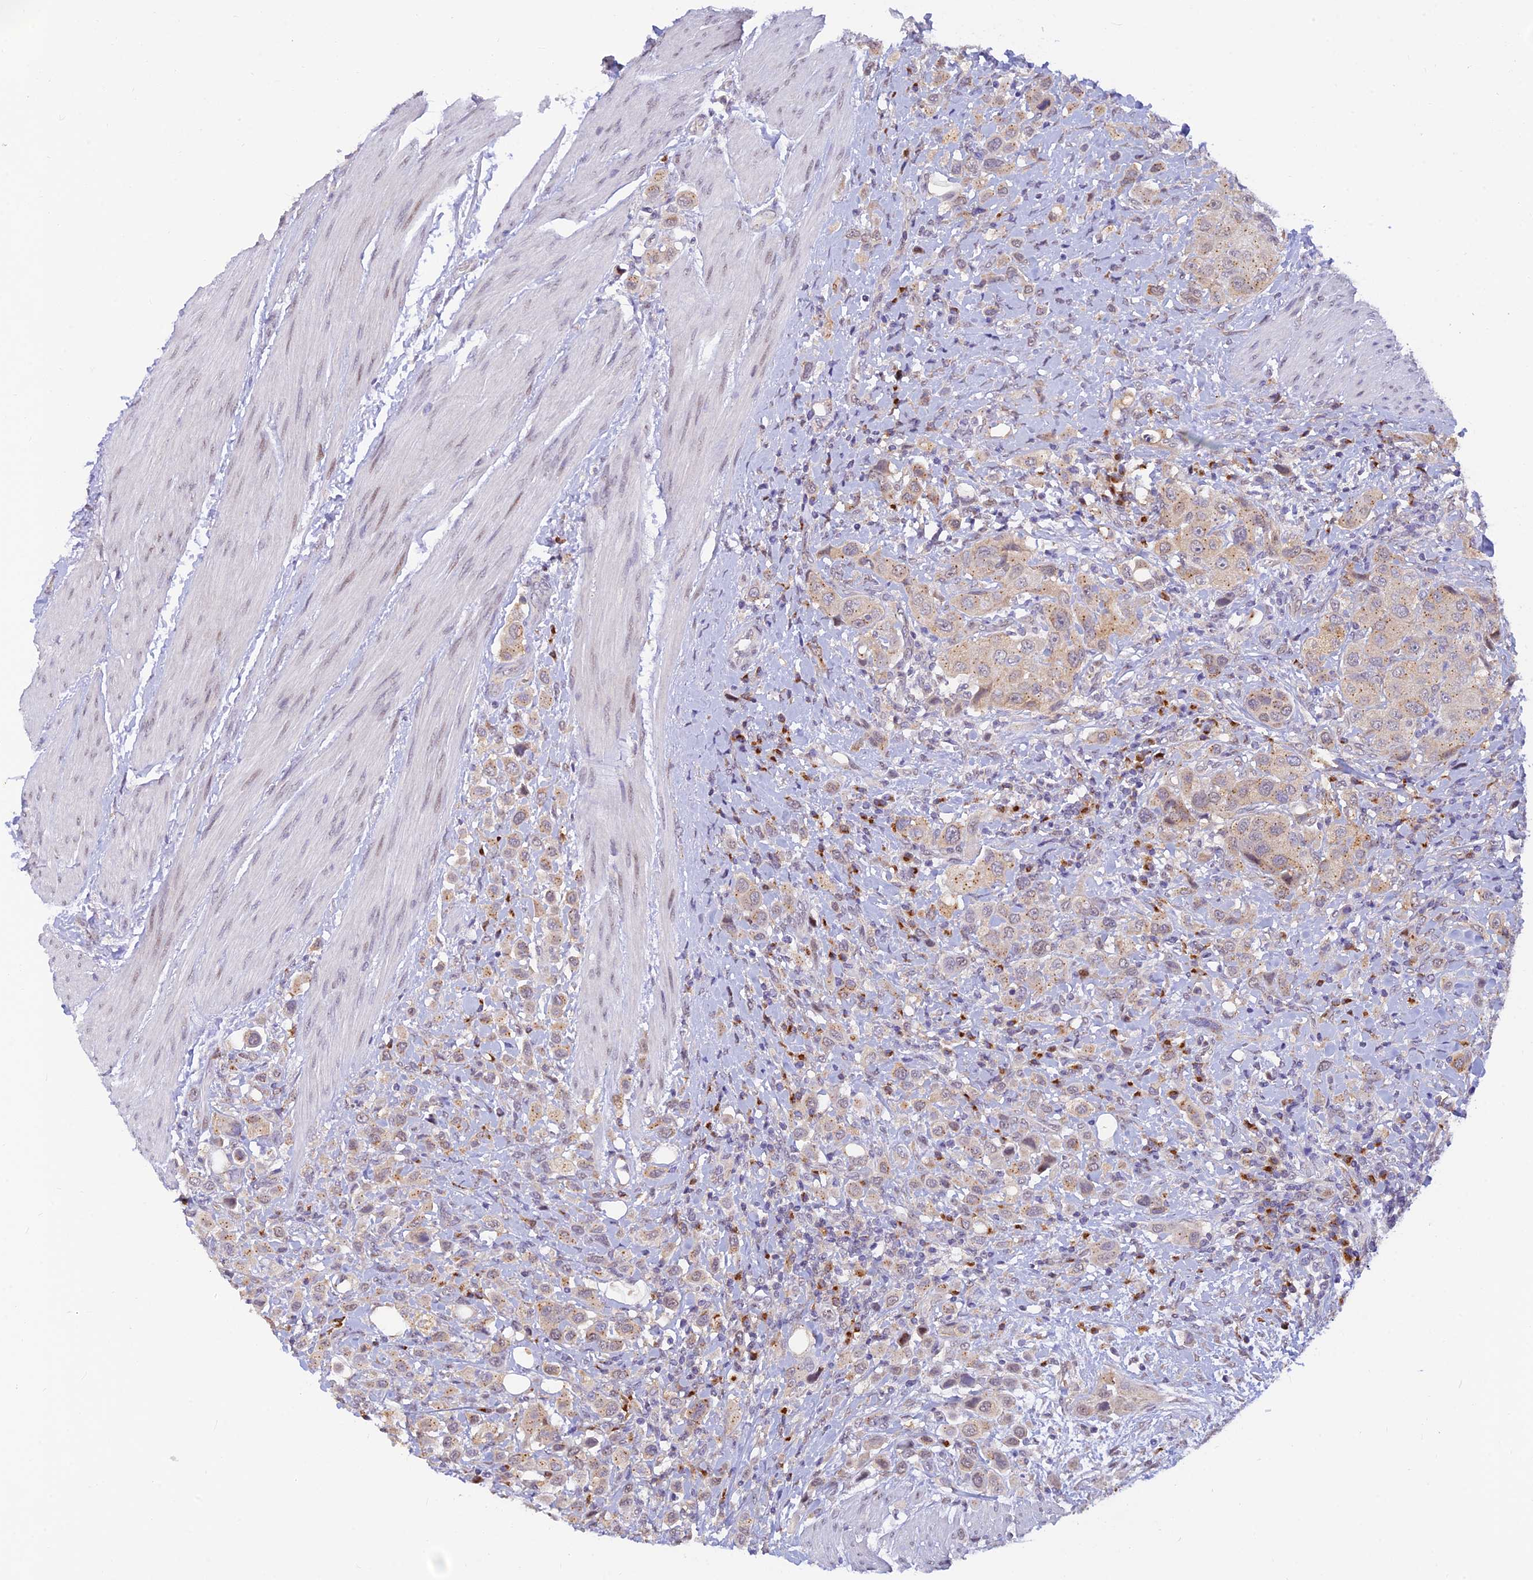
{"staining": {"intensity": "weak", "quantity": "<25%", "location": "cytoplasmic/membranous"}, "tissue": "urothelial cancer", "cell_type": "Tumor cells", "image_type": "cancer", "snomed": [{"axis": "morphology", "description": "Urothelial carcinoma, High grade"}, {"axis": "topography", "description": "Urinary bladder"}], "caption": "IHC of human urothelial cancer demonstrates no expression in tumor cells.", "gene": "INKA1", "patient": {"sex": "male", "age": 50}}